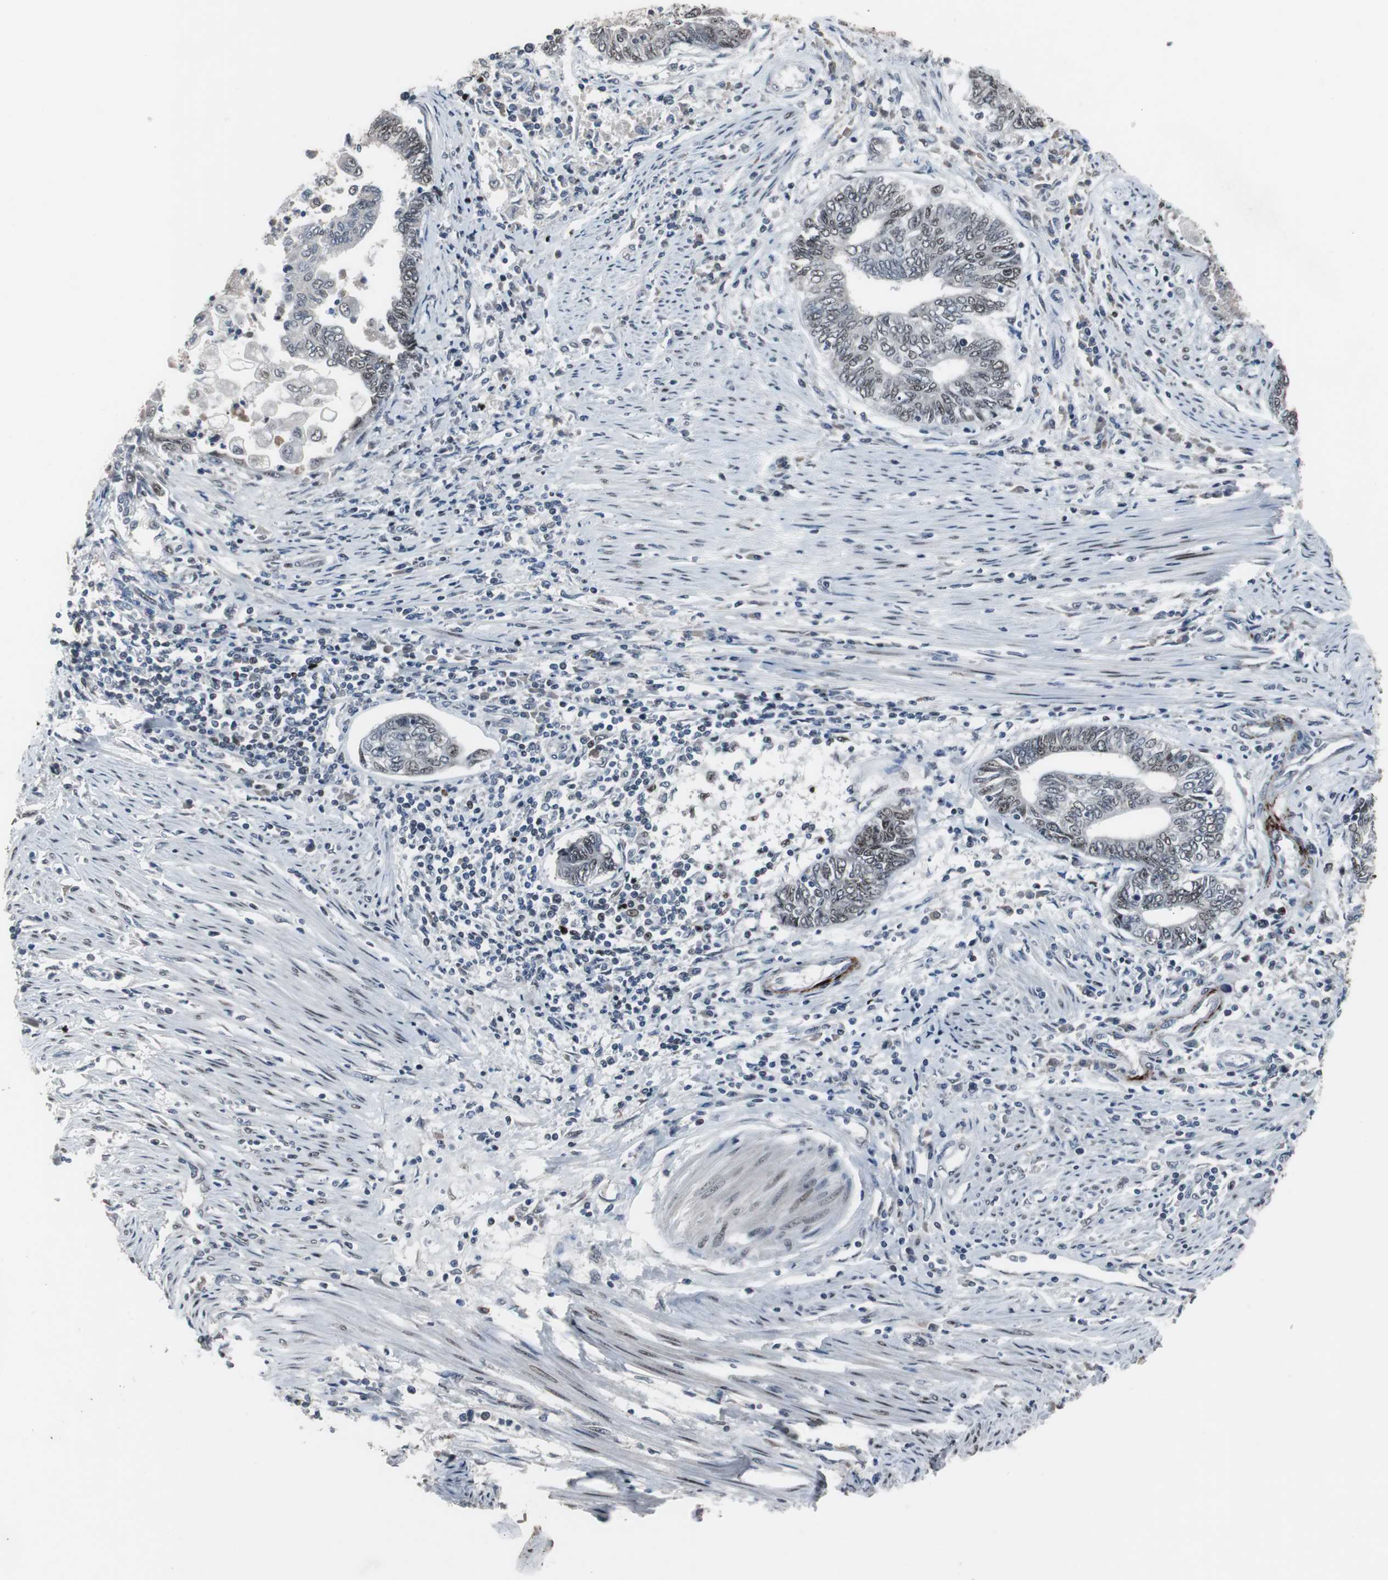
{"staining": {"intensity": "moderate", "quantity": "<25%", "location": "nuclear"}, "tissue": "endometrial cancer", "cell_type": "Tumor cells", "image_type": "cancer", "snomed": [{"axis": "morphology", "description": "Adenocarcinoma, NOS"}, {"axis": "topography", "description": "Uterus"}, {"axis": "topography", "description": "Endometrium"}], "caption": "The photomicrograph displays immunohistochemical staining of endometrial cancer. There is moderate nuclear expression is seen in approximately <25% of tumor cells. The protein of interest is stained brown, and the nuclei are stained in blue (DAB (3,3'-diaminobenzidine) IHC with brightfield microscopy, high magnification).", "gene": "FOXP4", "patient": {"sex": "female", "age": 70}}